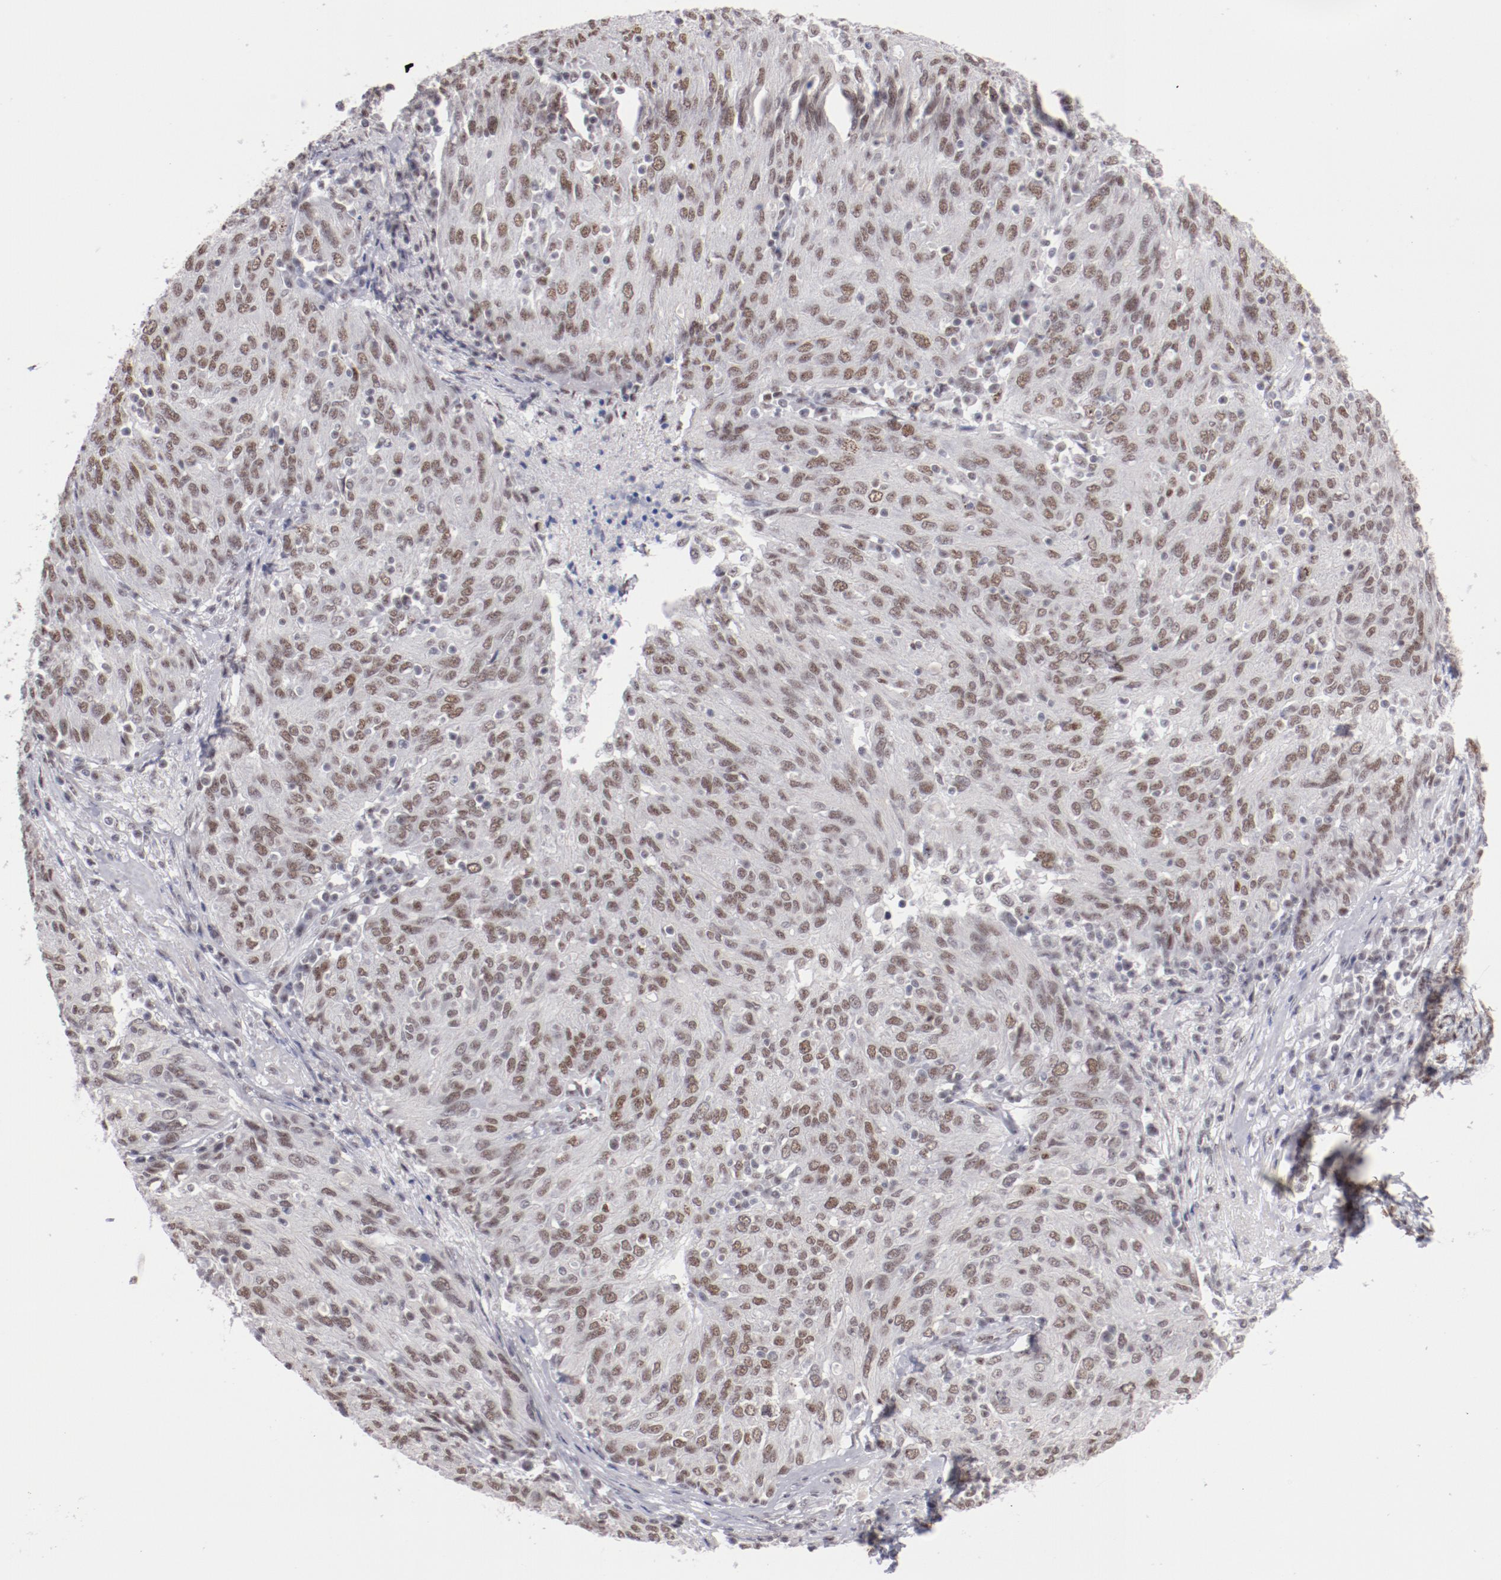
{"staining": {"intensity": "weak", "quantity": ">75%", "location": "nuclear"}, "tissue": "ovarian cancer", "cell_type": "Tumor cells", "image_type": "cancer", "snomed": [{"axis": "morphology", "description": "Carcinoma, endometroid"}, {"axis": "topography", "description": "Ovary"}], "caption": "Weak nuclear staining is seen in about >75% of tumor cells in ovarian endometroid carcinoma.", "gene": "TFAP4", "patient": {"sex": "female", "age": 50}}